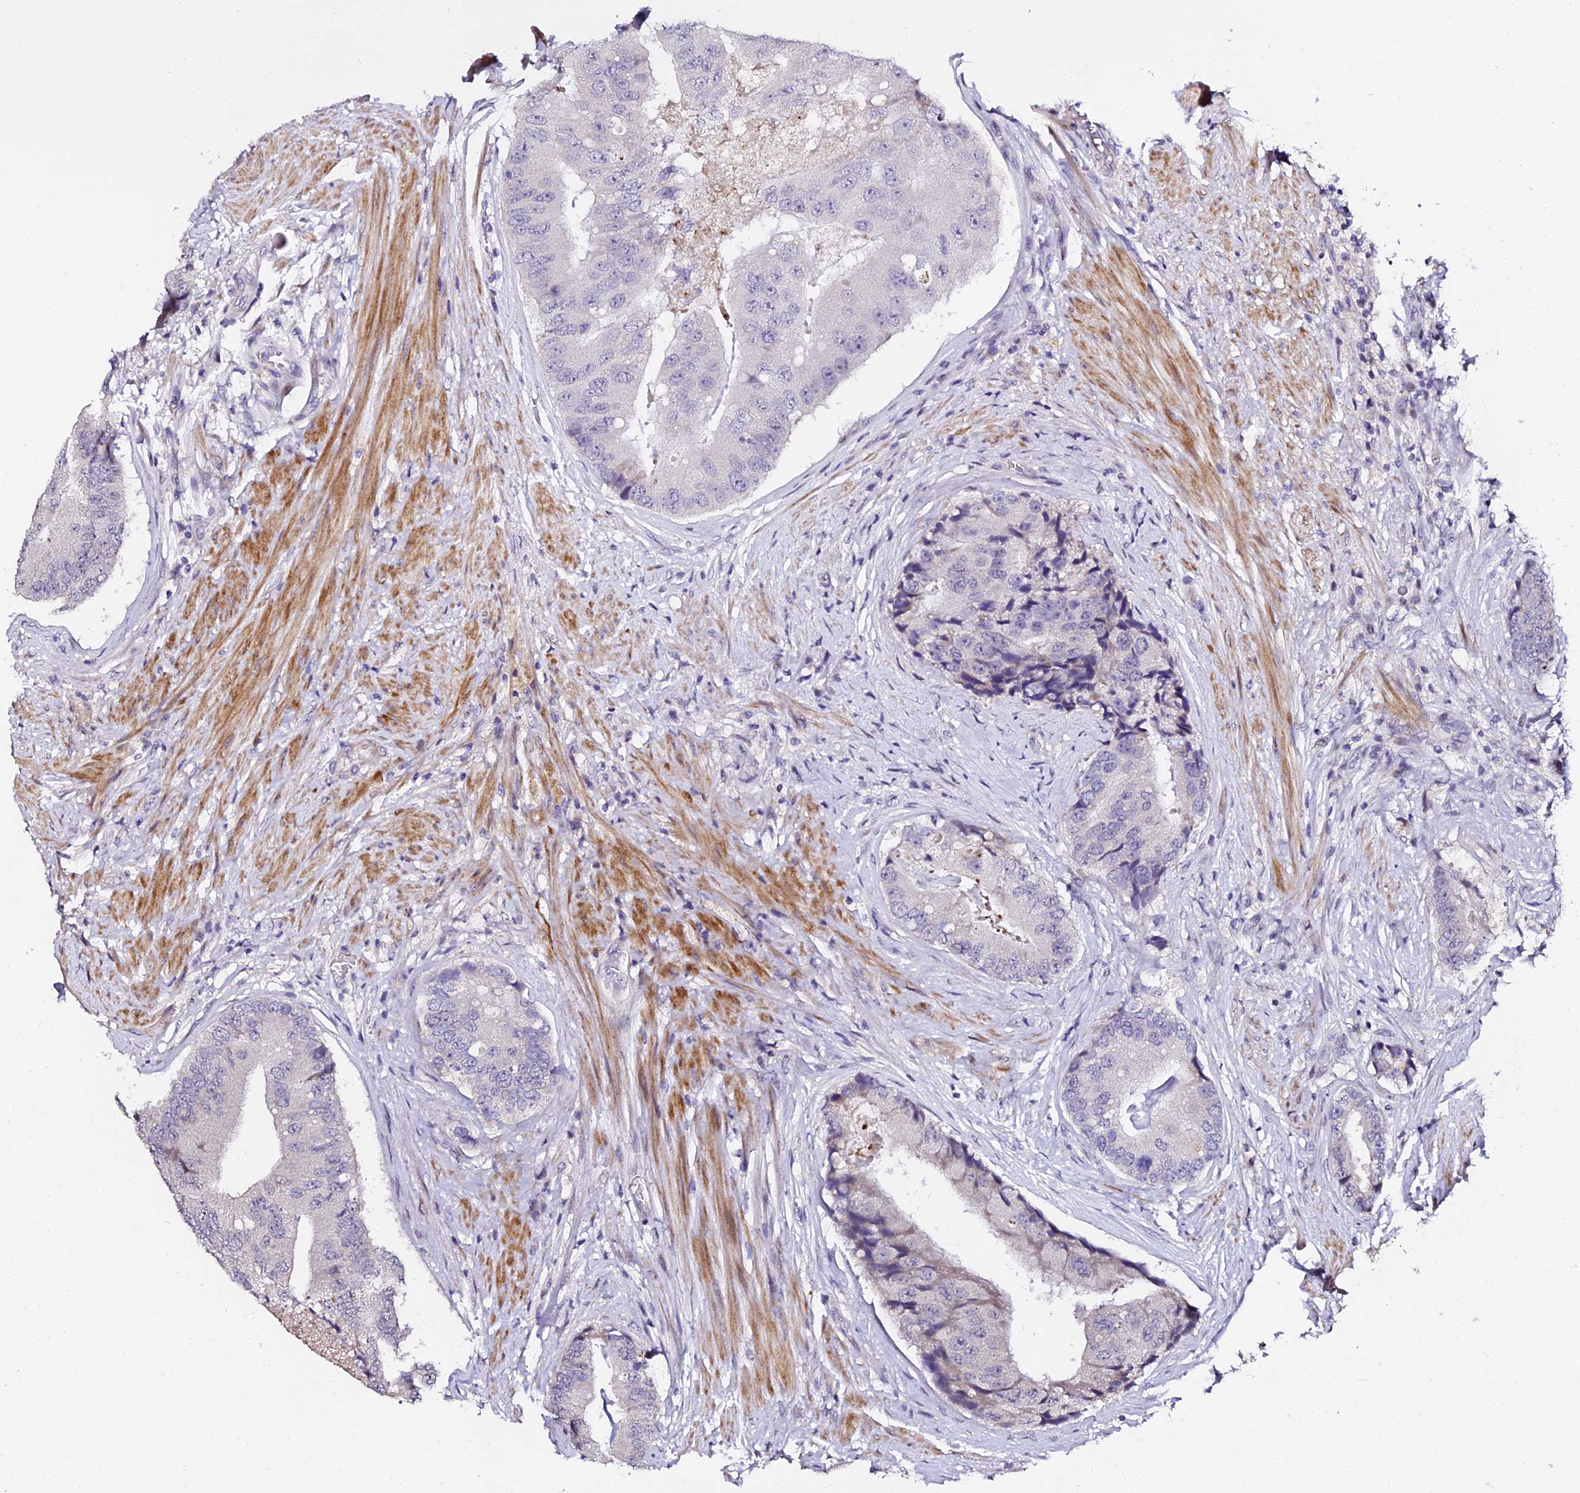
{"staining": {"intensity": "negative", "quantity": "none", "location": "none"}, "tissue": "prostate cancer", "cell_type": "Tumor cells", "image_type": "cancer", "snomed": [{"axis": "morphology", "description": "Adenocarcinoma, High grade"}, {"axis": "topography", "description": "Prostate"}], "caption": "Protein analysis of prostate high-grade adenocarcinoma demonstrates no significant staining in tumor cells.", "gene": "GPN3", "patient": {"sex": "male", "age": 70}}